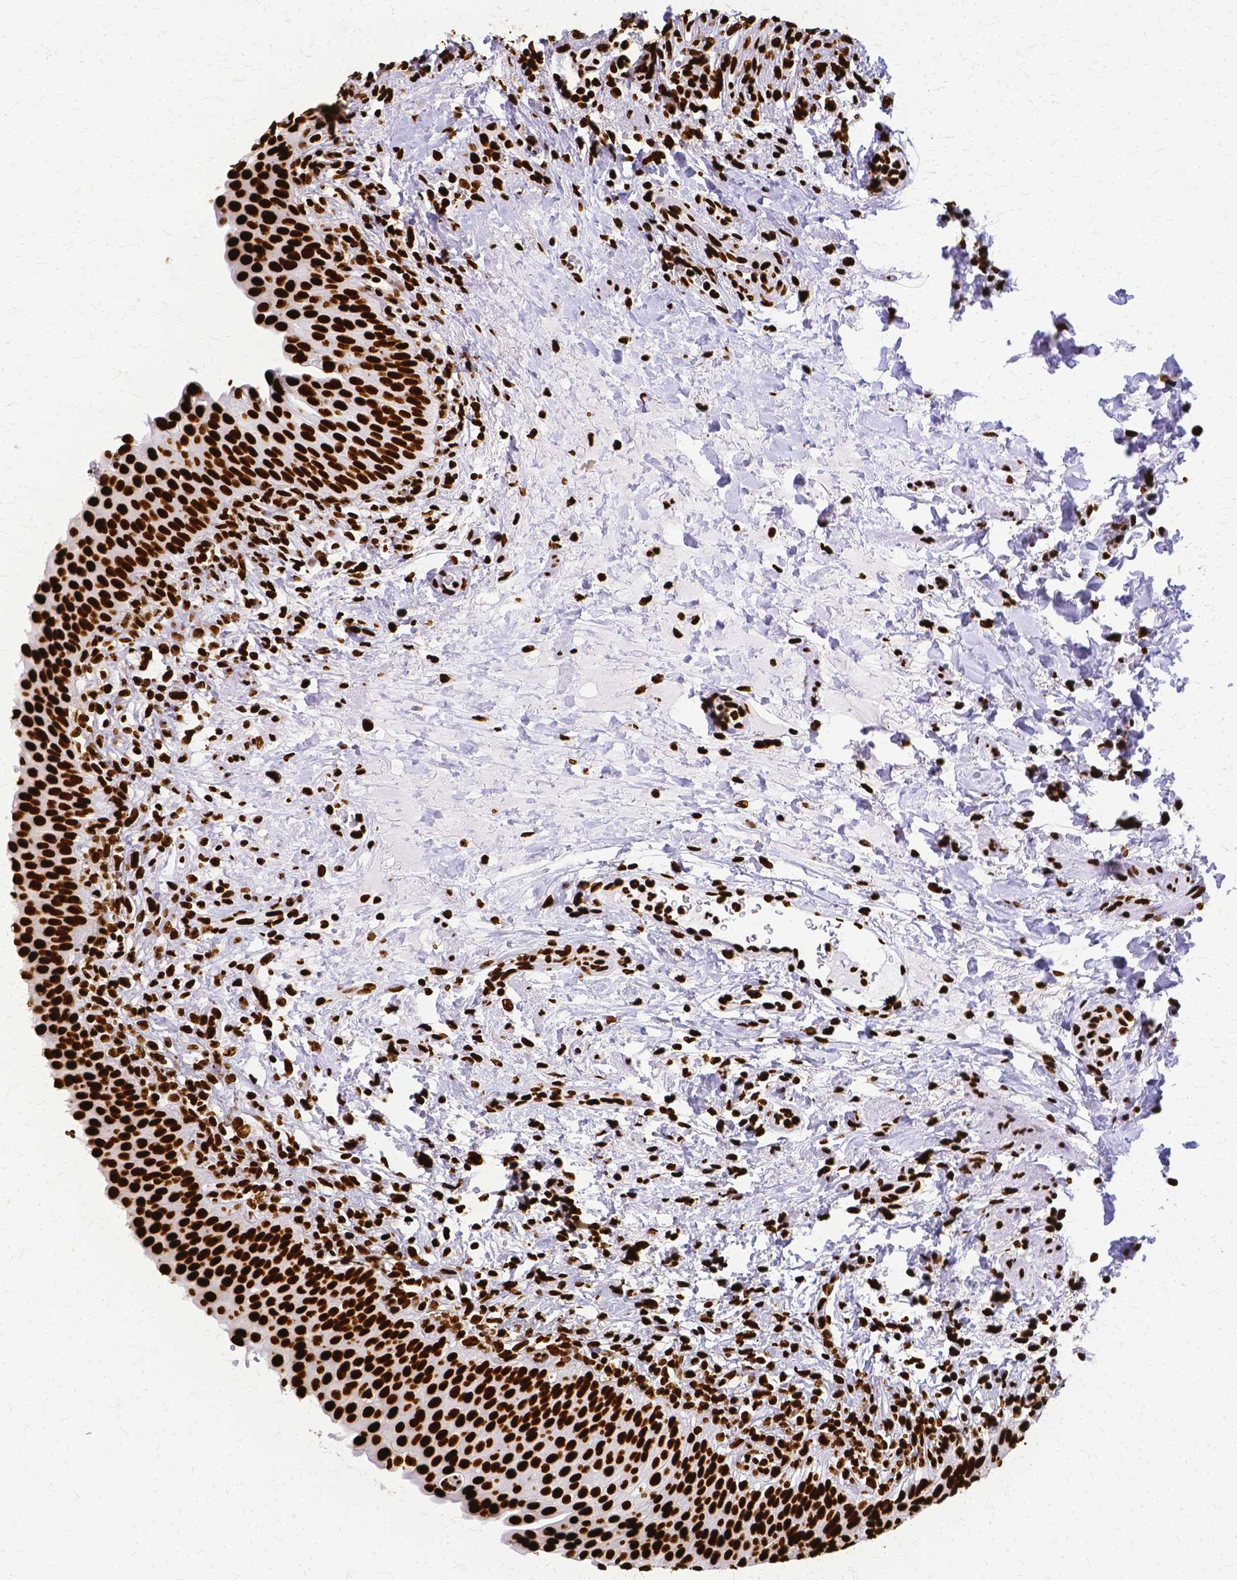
{"staining": {"intensity": "strong", "quantity": ">75%", "location": "nuclear"}, "tissue": "urinary bladder", "cell_type": "Urothelial cells", "image_type": "normal", "snomed": [{"axis": "morphology", "description": "Normal tissue, NOS"}, {"axis": "topography", "description": "Urinary bladder"}, {"axis": "topography", "description": "Peripheral nerve tissue"}], "caption": "A micrograph of human urinary bladder stained for a protein shows strong nuclear brown staining in urothelial cells.", "gene": "SFPQ", "patient": {"sex": "female", "age": 60}}